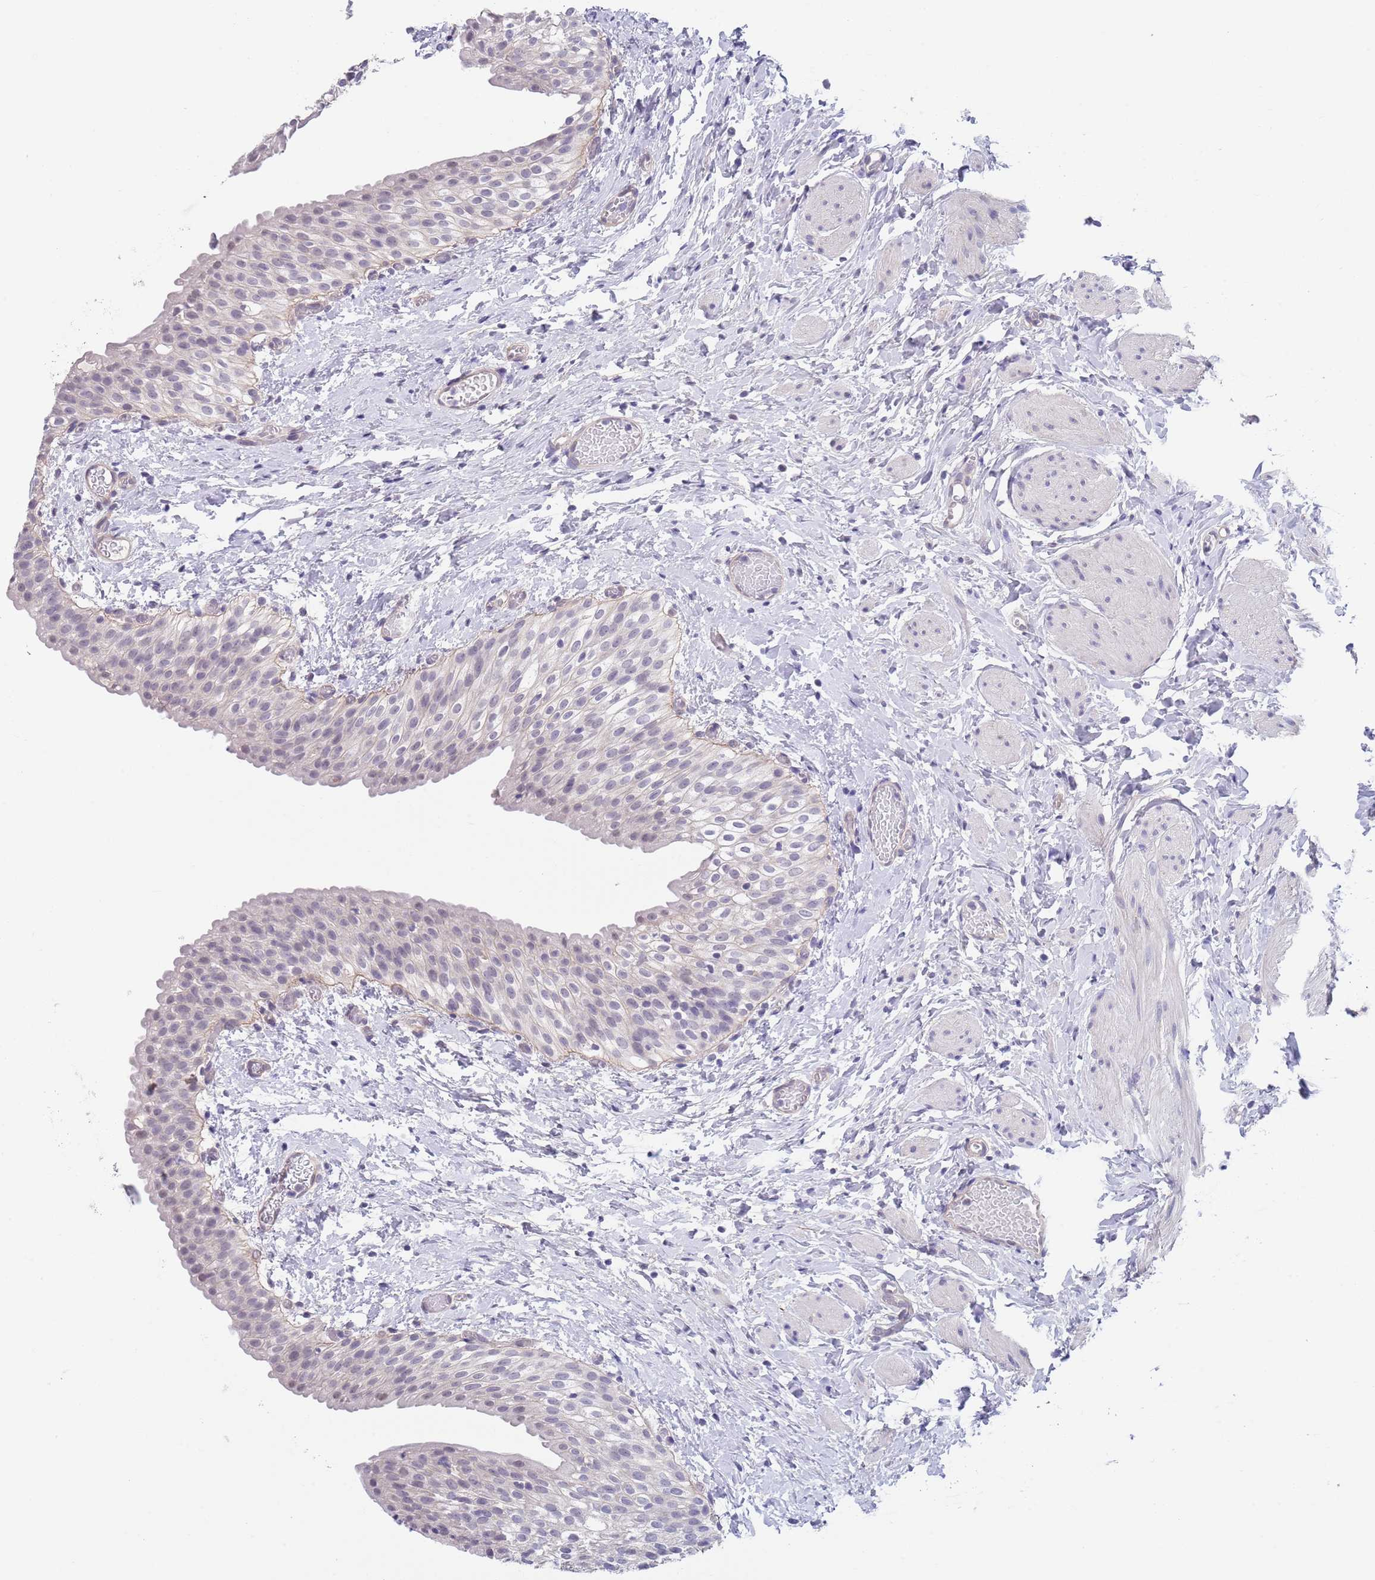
{"staining": {"intensity": "negative", "quantity": "none", "location": "none"}, "tissue": "urinary bladder", "cell_type": "Urothelial cells", "image_type": "normal", "snomed": [{"axis": "morphology", "description": "Normal tissue, NOS"}, {"axis": "topography", "description": "Urinary bladder"}], "caption": "Micrograph shows no significant protein staining in urothelial cells of unremarkable urinary bladder. The staining is performed using DAB brown chromogen with nuclei counter-stained in using hematoxylin.", "gene": "RNF169", "patient": {"sex": "male", "age": 1}}